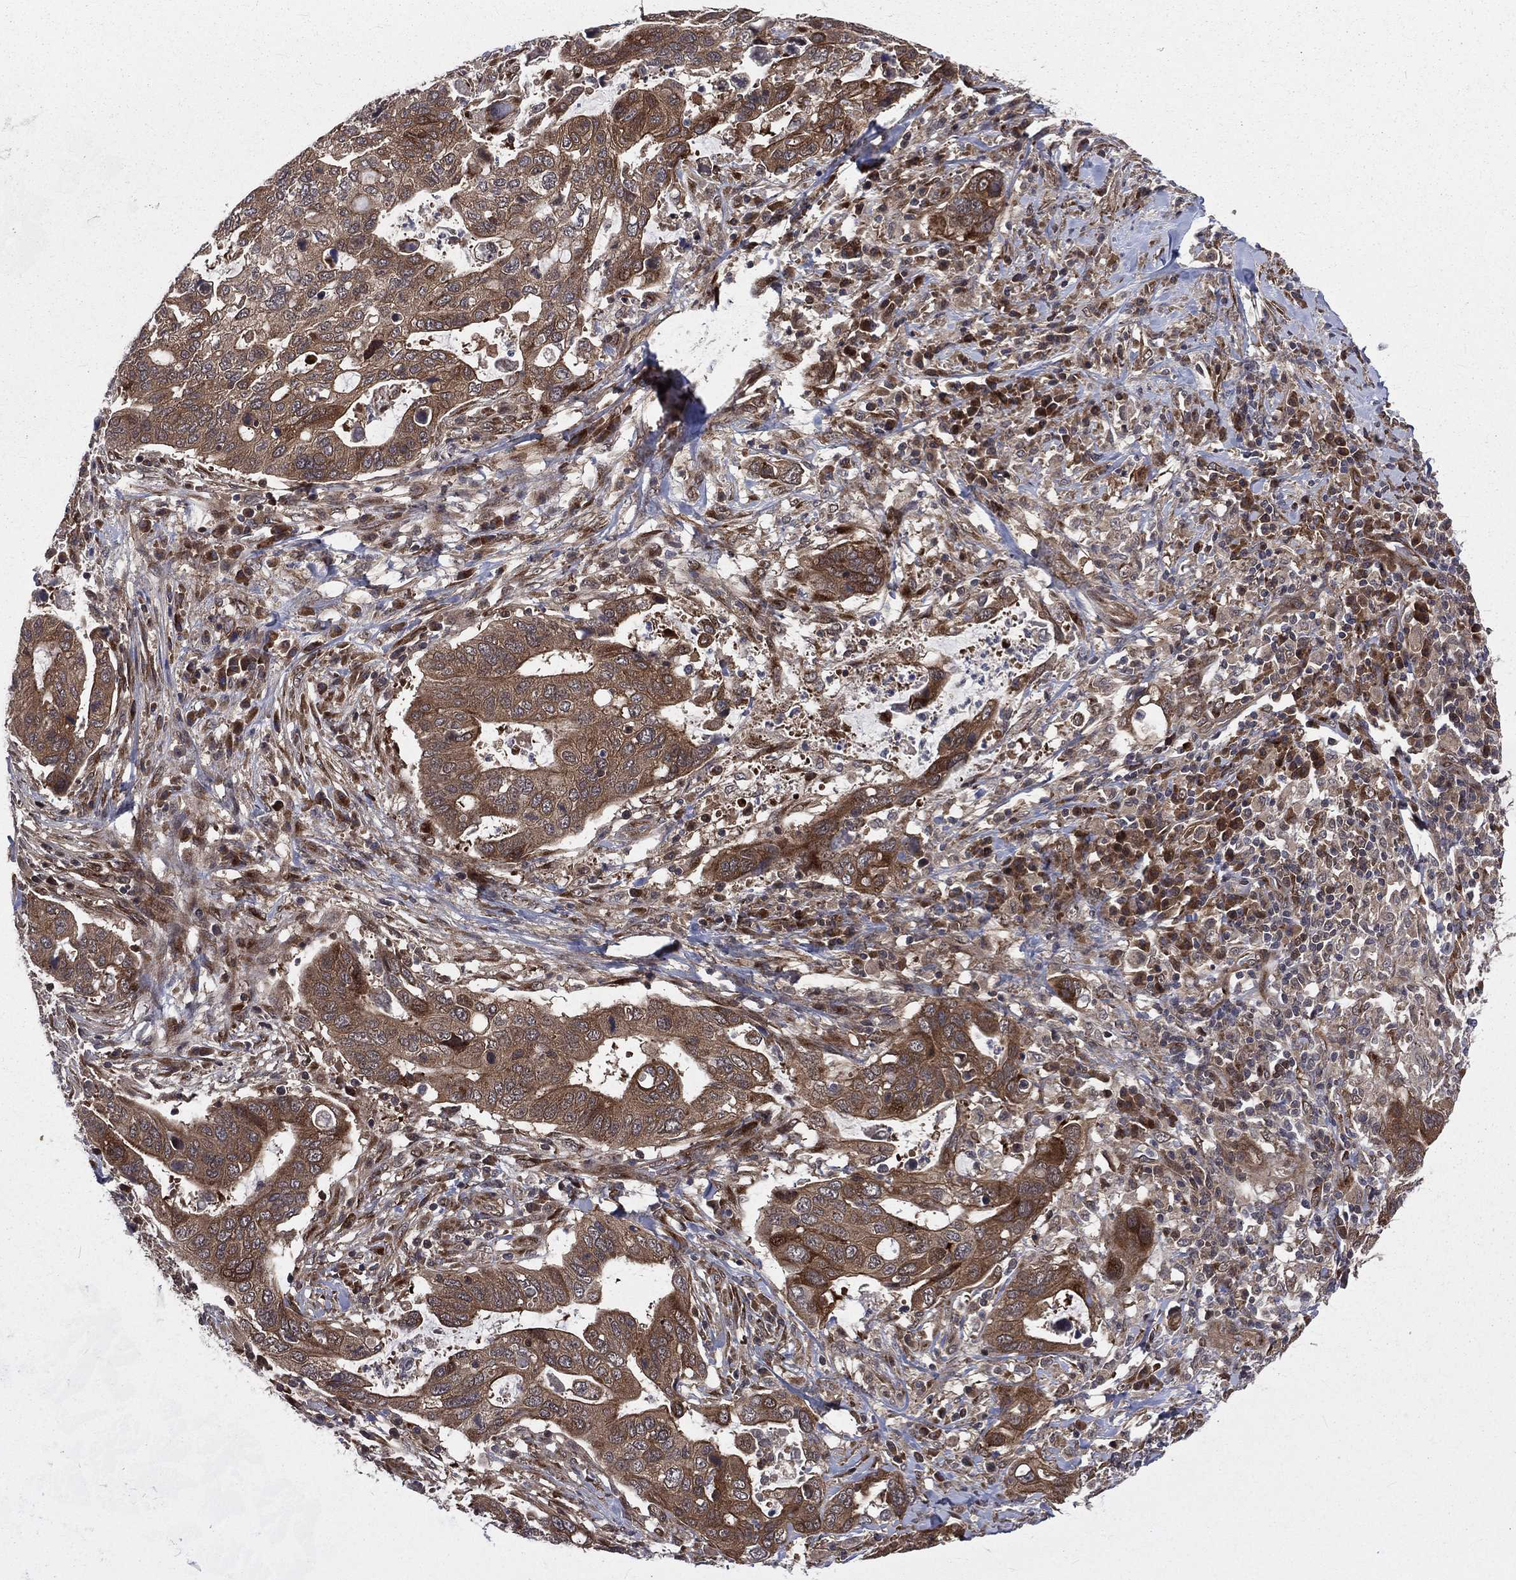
{"staining": {"intensity": "moderate", "quantity": ">75%", "location": "cytoplasmic/membranous"}, "tissue": "stomach cancer", "cell_type": "Tumor cells", "image_type": "cancer", "snomed": [{"axis": "morphology", "description": "Adenocarcinoma, NOS"}, {"axis": "topography", "description": "Stomach"}], "caption": "Immunohistochemistry (IHC) histopathology image of neoplastic tissue: stomach cancer (adenocarcinoma) stained using IHC demonstrates medium levels of moderate protein expression localized specifically in the cytoplasmic/membranous of tumor cells, appearing as a cytoplasmic/membranous brown color.", "gene": "ARL3", "patient": {"sex": "male", "age": 54}}